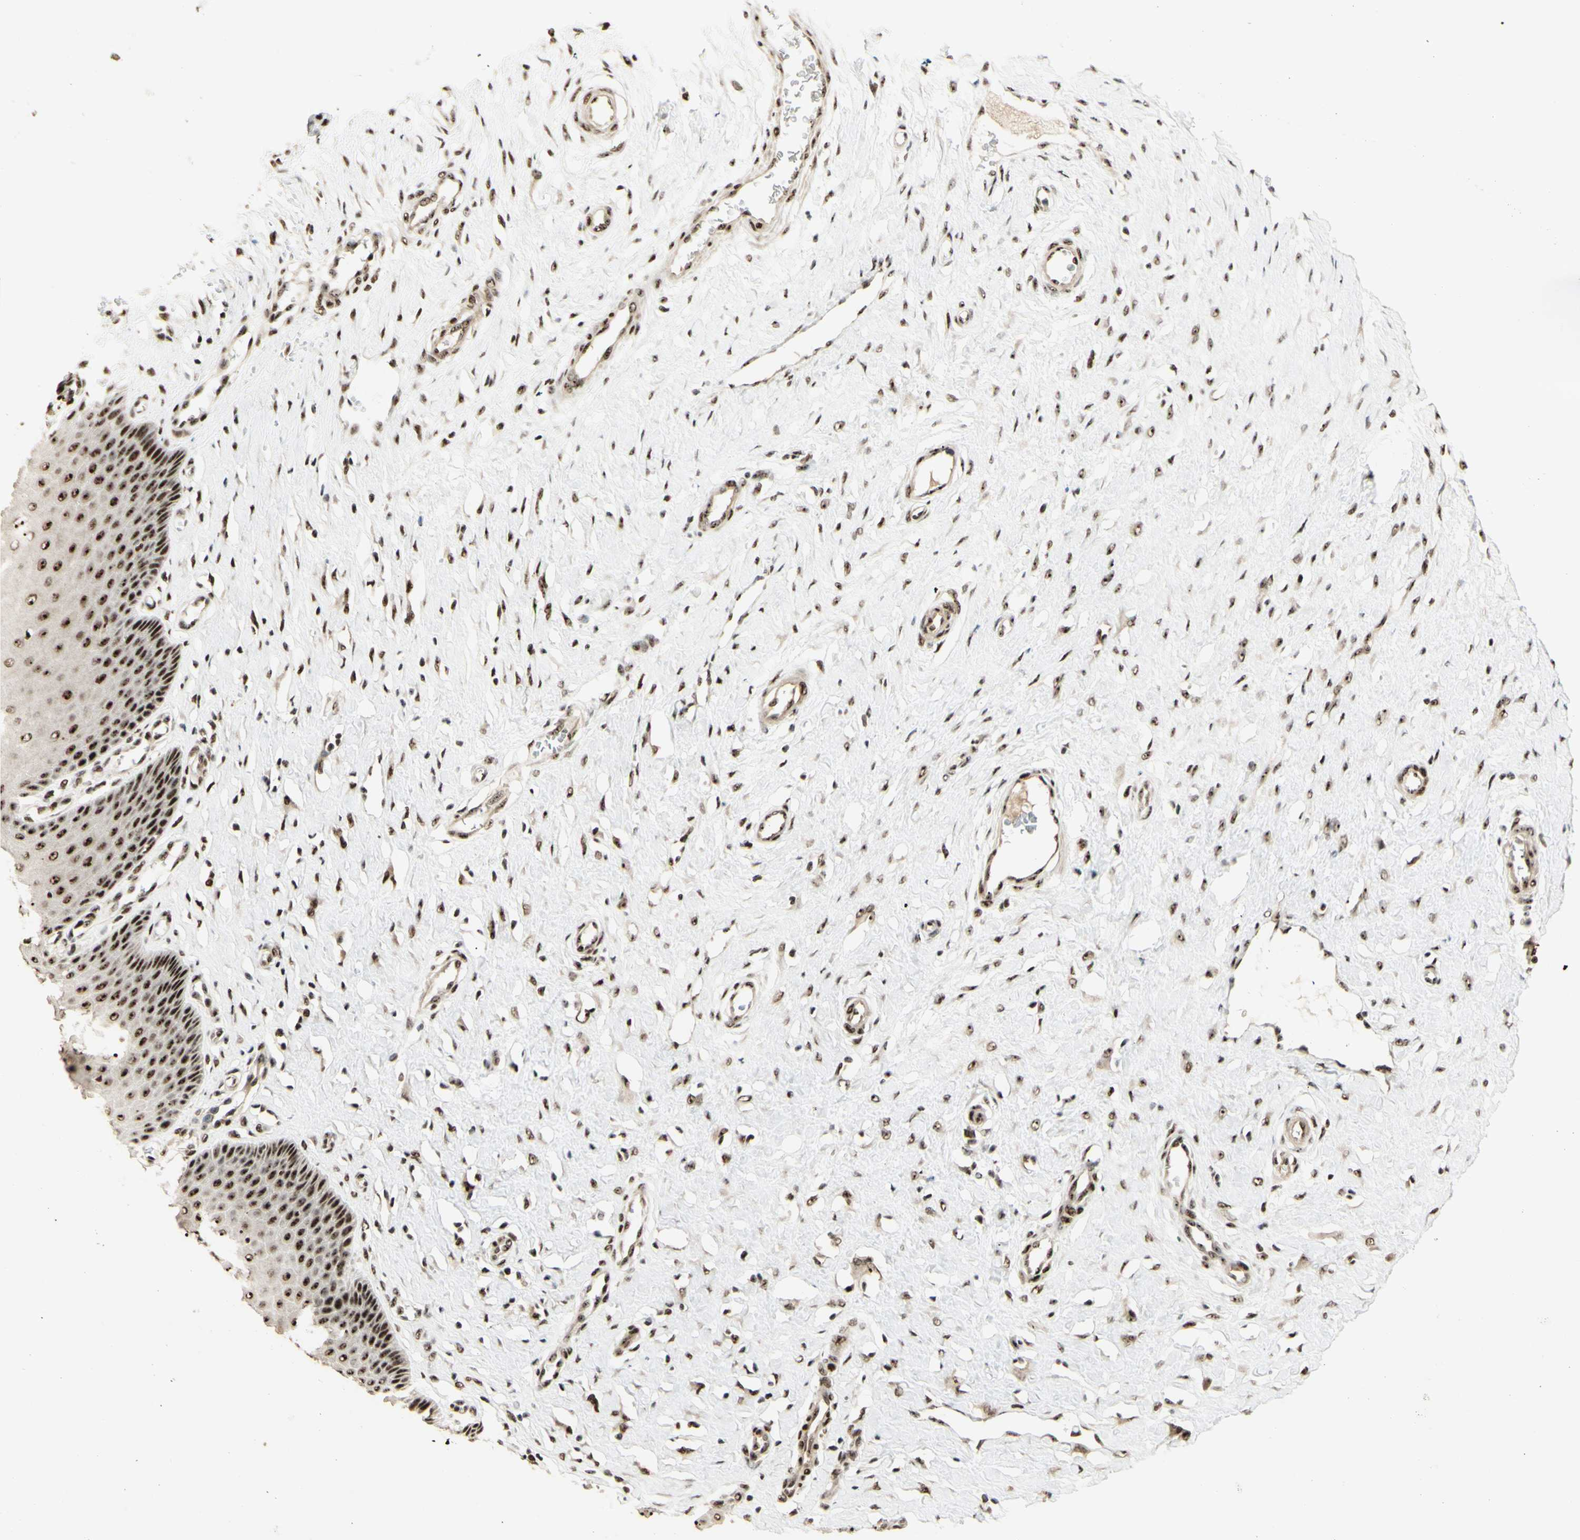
{"staining": {"intensity": "strong", "quantity": ">75%", "location": "nuclear"}, "tissue": "cervix", "cell_type": "Glandular cells", "image_type": "normal", "snomed": [{"axis": "morphology", "description": "Normal tissue, NOS"}, {"axis": "topography", "description": "Cervix"}], "caption": "Immunohistochemical staining of benign cervix exhibits >75% levels of strong nuclear protein expression in approximately >75% of glandular cells.", "gene": "DHX9", "patient": {"sex": "female", "age": 55}}